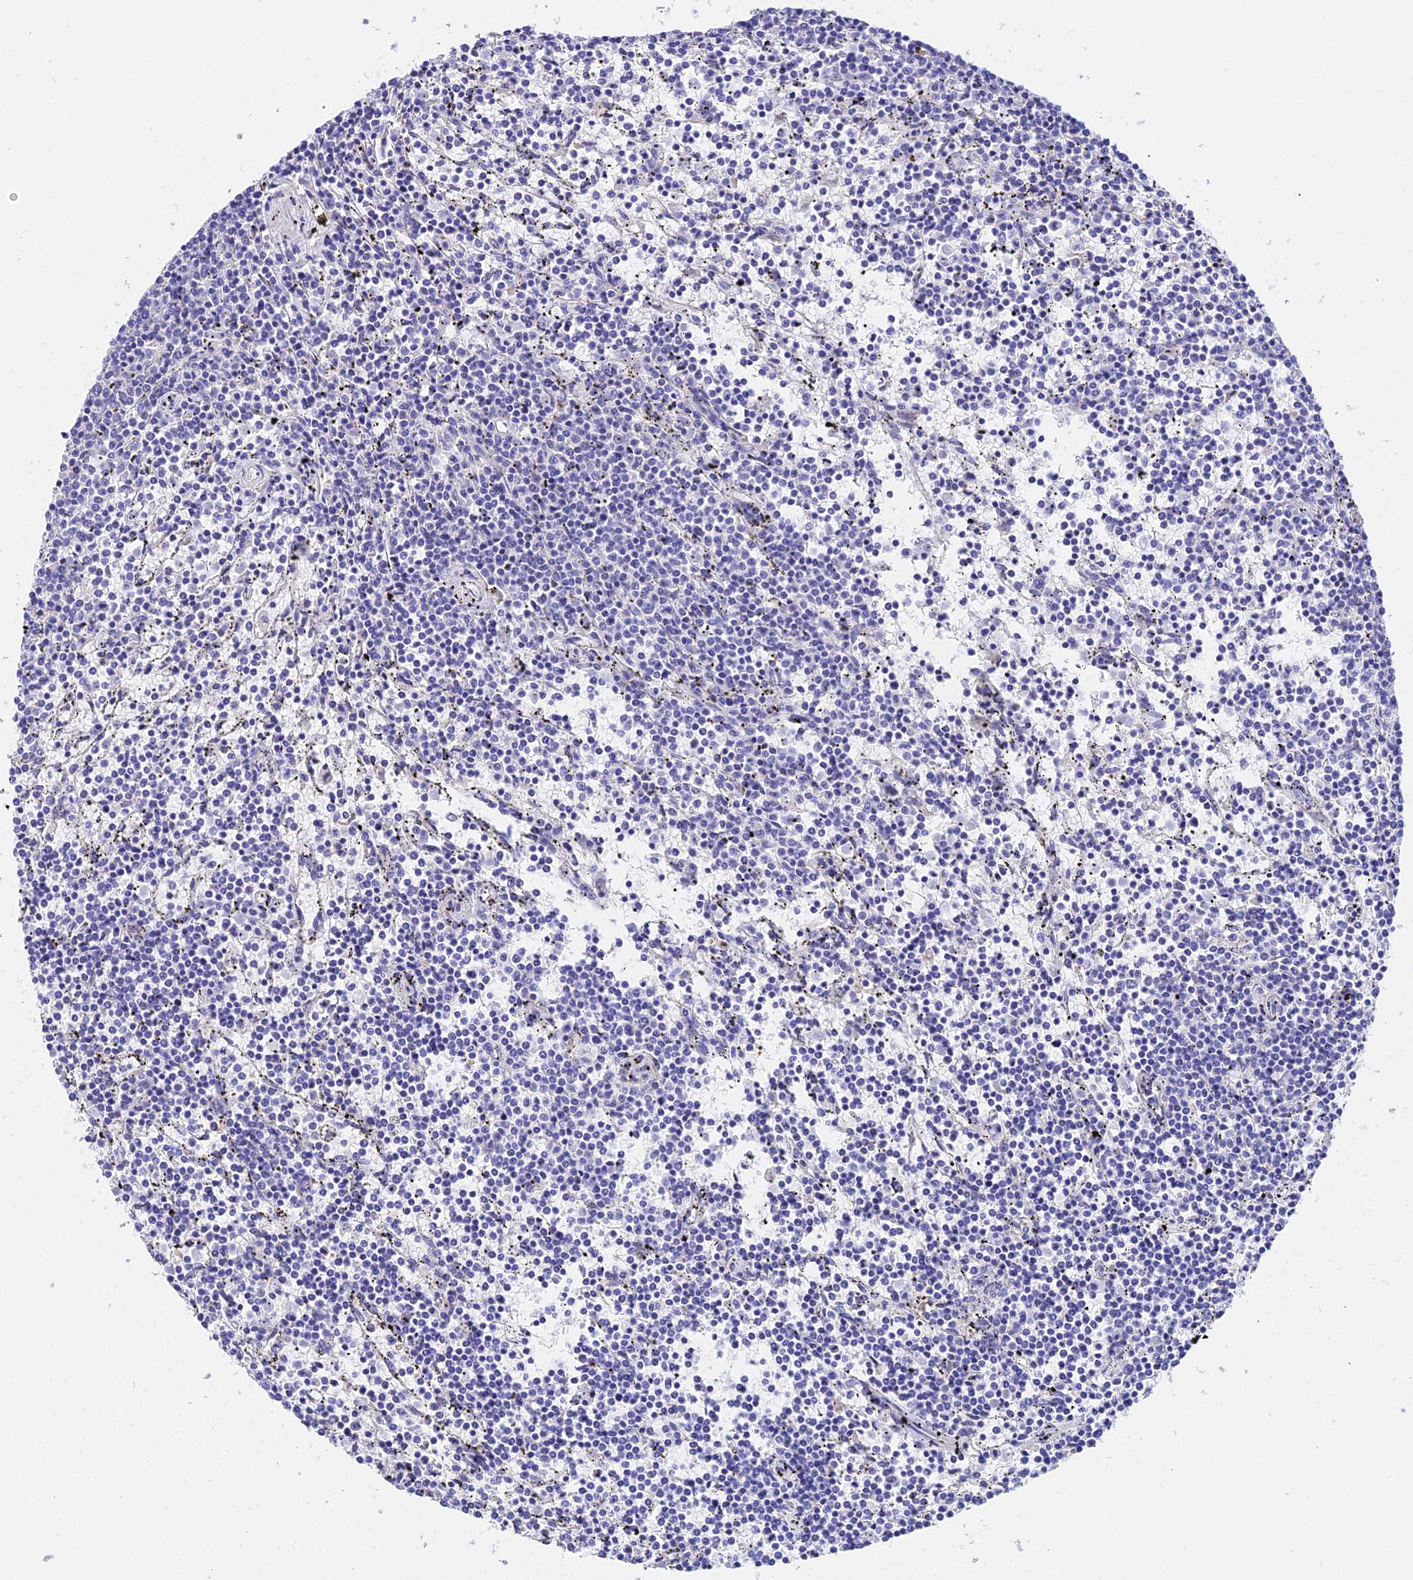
{"staining": {"intensity": "negative", "quantity": "none", "location": "none"}, "tissue": "lymphoma", "cell_type": "Tumor cells", "image_type": "cancer", "snomed": [{"axis": "morphology", "description": "Malignant lymphoma, non-Hodgkin's type, Low grade"}, {"axis": "topography", "description": "Spleen"}], "caption": "This is an immunohistochemistry image of human malignant lymphoma, non-Hodgkin's type (low-grade). There is no positivity in tumor cells.", "gene": "CEP41", "patient": {"sex": "female", "age": 50}}